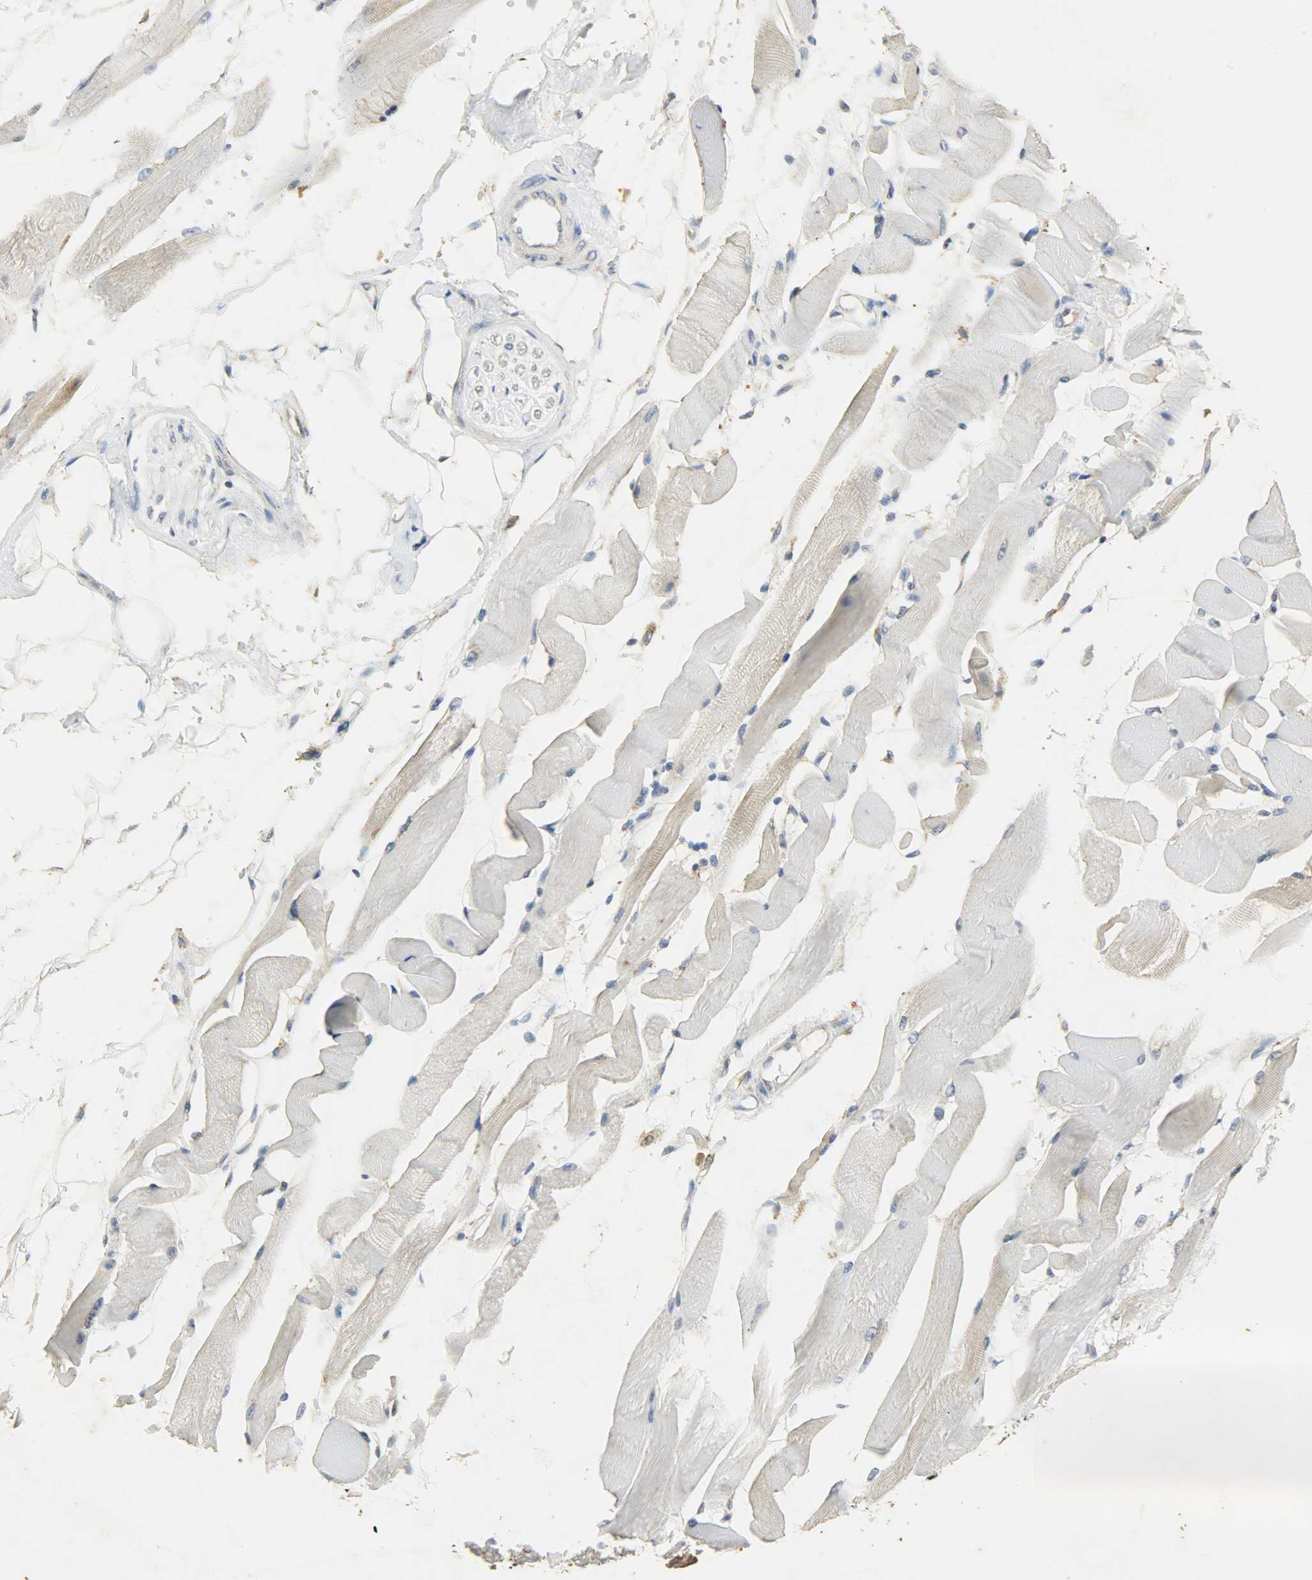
{"staining": {"intensity": "moderate", "quantity": "25%-75%", "location": "cytoplasmic/membranous"}, "tissue": "skeletal muscle", "cell_type": "Myocytes", "image_type": "normal", "snomed": [{"axis": "morphology", "description": "Normal tissue, NOS"}, {"axis": "topography", "description": "Skeletal muscle"}, {"axis": "topography", "description": "Peripheral nerve tissue"}], "caption": "This histopathology image exhibits immunohistochemistry (IHC) staining of benign human skeletal muscle, with medium moderate cytoplasmic/membranous staining in about 25%-75% of myocytes.", "gene": "HSPA5", "patient": {"sex": "female", "age": 84}}